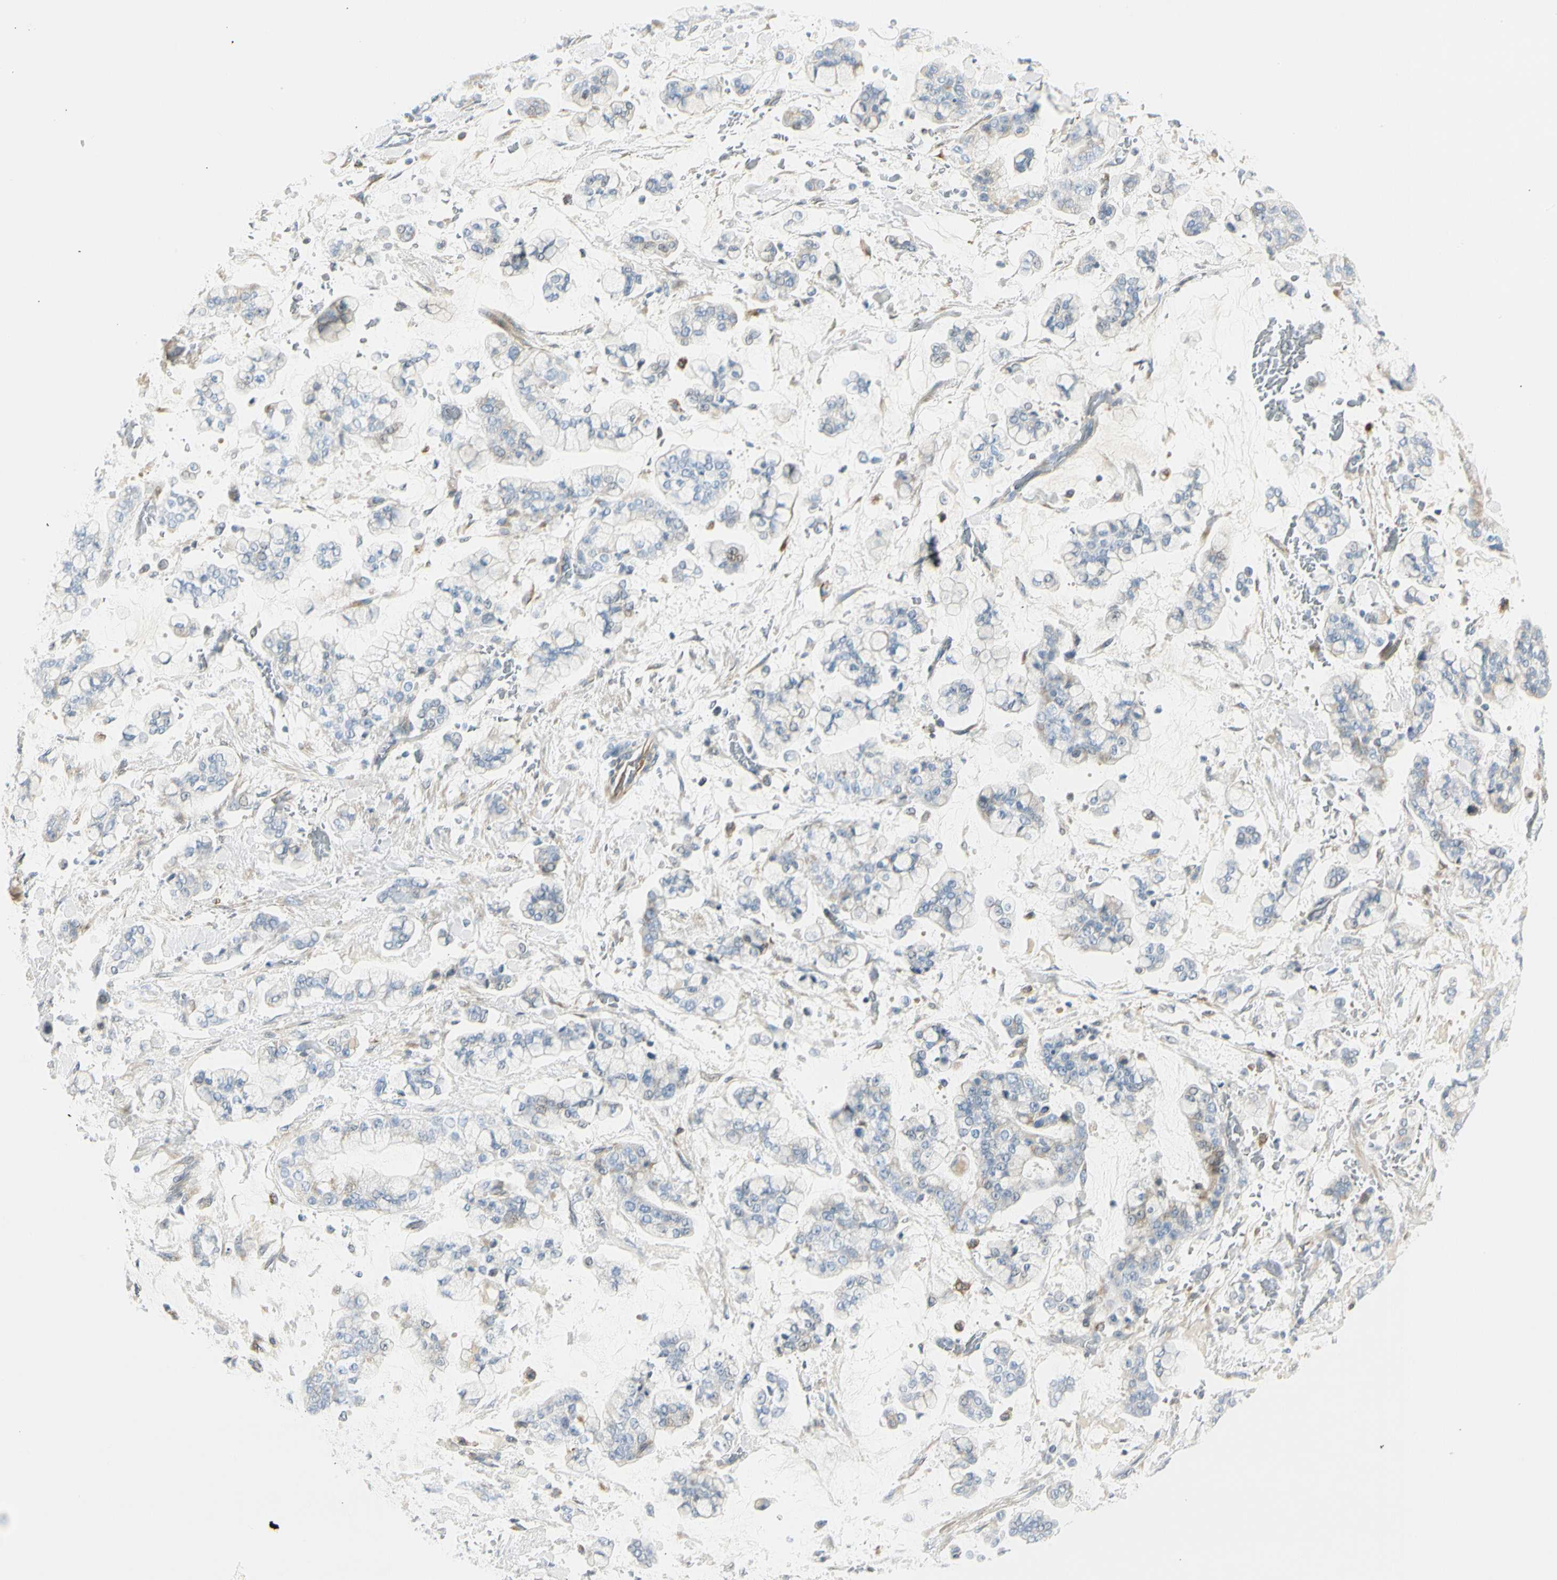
{"staining": {"intensity": "negative", "quantity": "none", "location": "none"}, "tissue": "stomach cancer", "cell_type": "Tumor cells", "image_type": "cancer", "snomed": [{"axis": "morphology", "description": "Normal tissue, NOS"}, {"axis": "morphology", "description": "Adenocarcinoma, NOS"}, {"axis": "topography", "description": "Stomach, upper"}, {"axis": "topography", "description": "Stomach"}], "caption": "IHC image of neoplastic tissue: adenocarcinoma (stomach) stained with DAB exhibits no significant protein positivity in tumor cells. (Stains: DAB (3,3'-diaminobenzidine) IHC with hematoxylin counter stain, Microscopy: brightfield microscopy at high magnification).", "gene": "TNFSF11", "patient": {"sex": "male", "age": 76}}